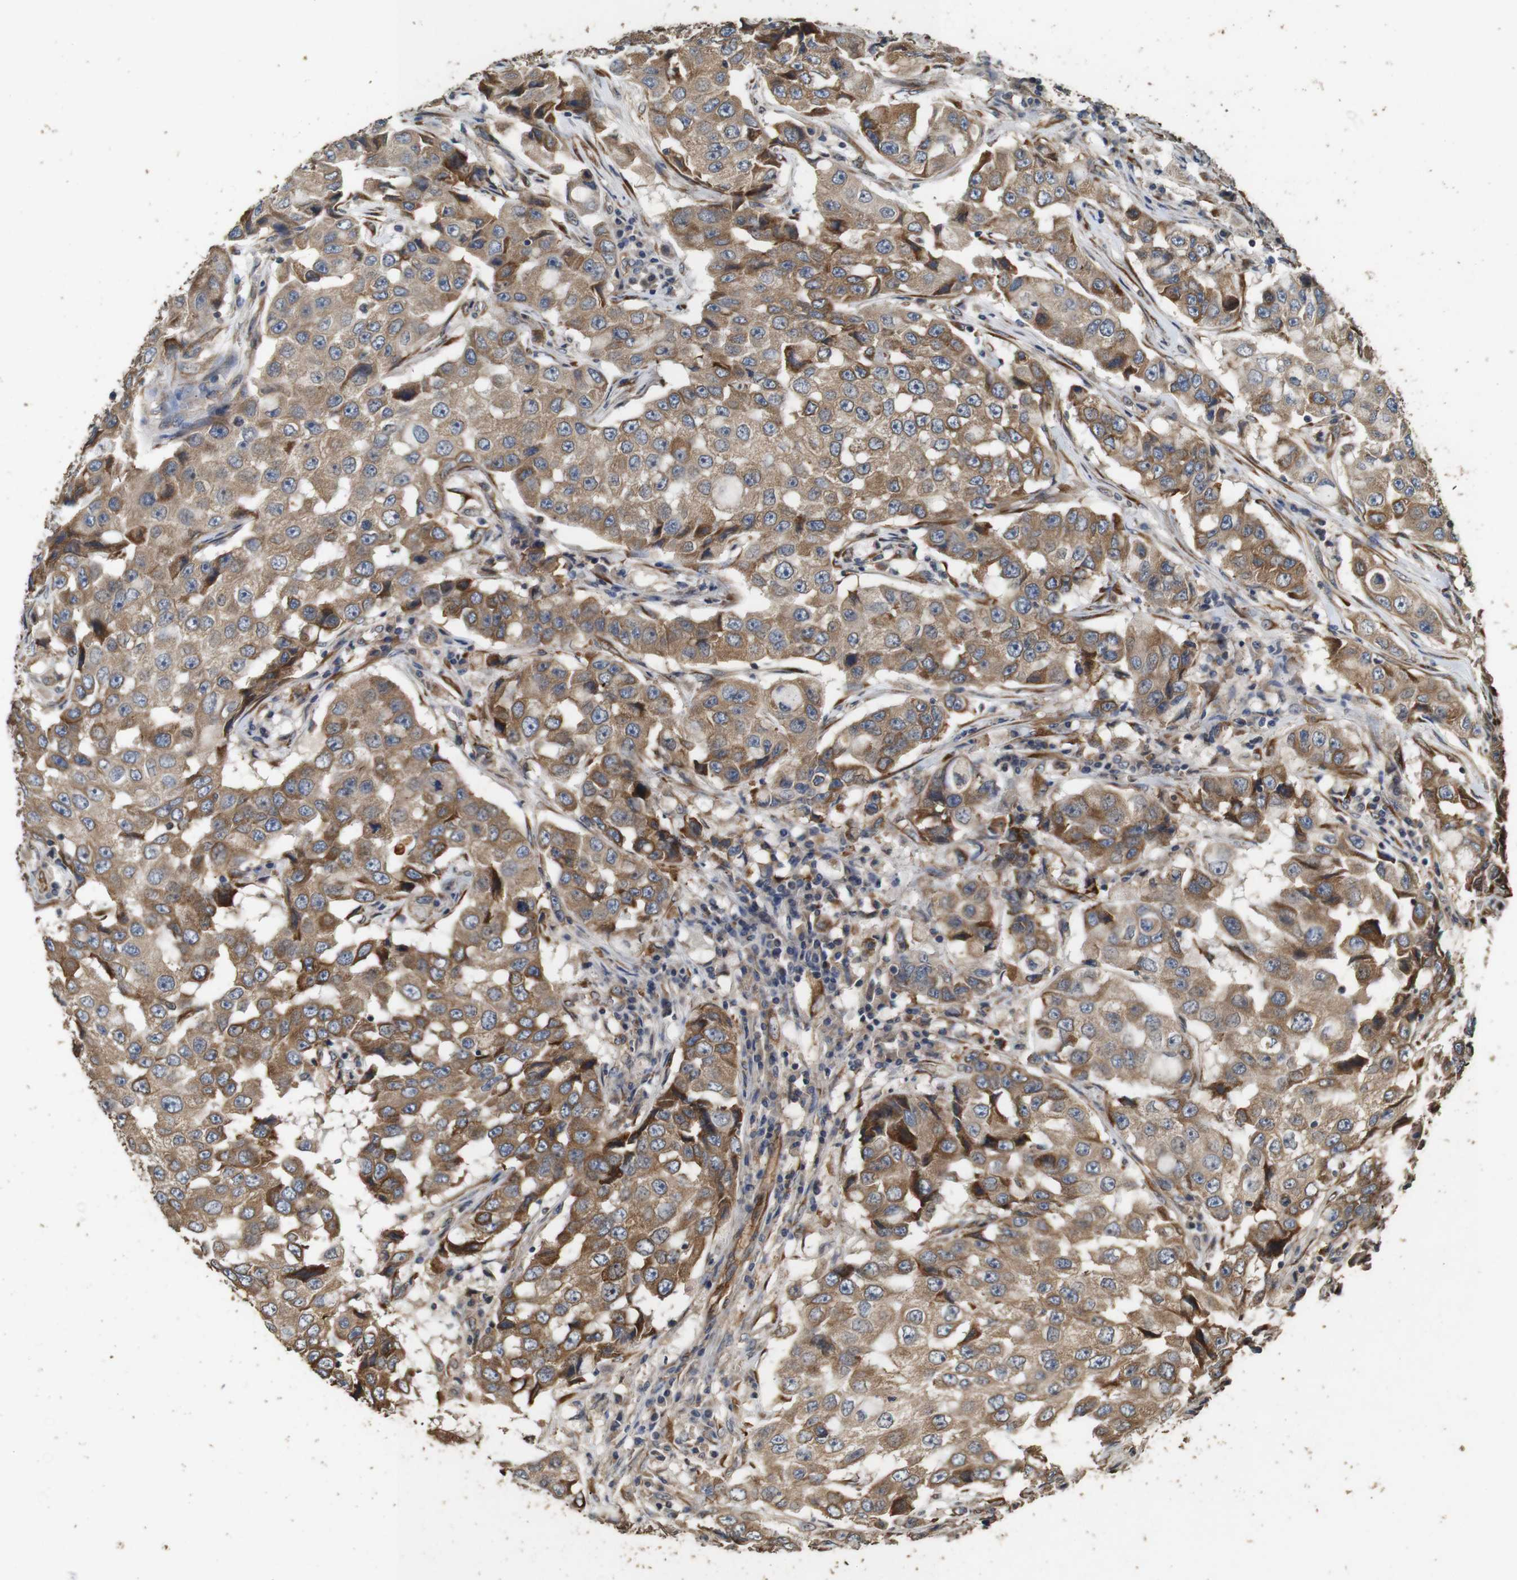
{"staining": {"intensity": "moderate", "quantity": ">75%", "location": "cytoplasmic/membranous"}, "tissue": "breast cancer", "cell_type": "Tumor cells", "image_type": "cancer", "snomed": [{"axis": "morphology", "description": "Duct carcinoma"}, {"axis": "topography", "description": "Breast"}], "caption": "IHC image of human intraductal carcinoma (breast) stained for a protein (brown), which reveals medium levels of moderate cytoplasmic/membranous expression in approximately >75% of tumor cells.", "gene": "CNPY4", "patient": {"sex": "female", "age": 27}}